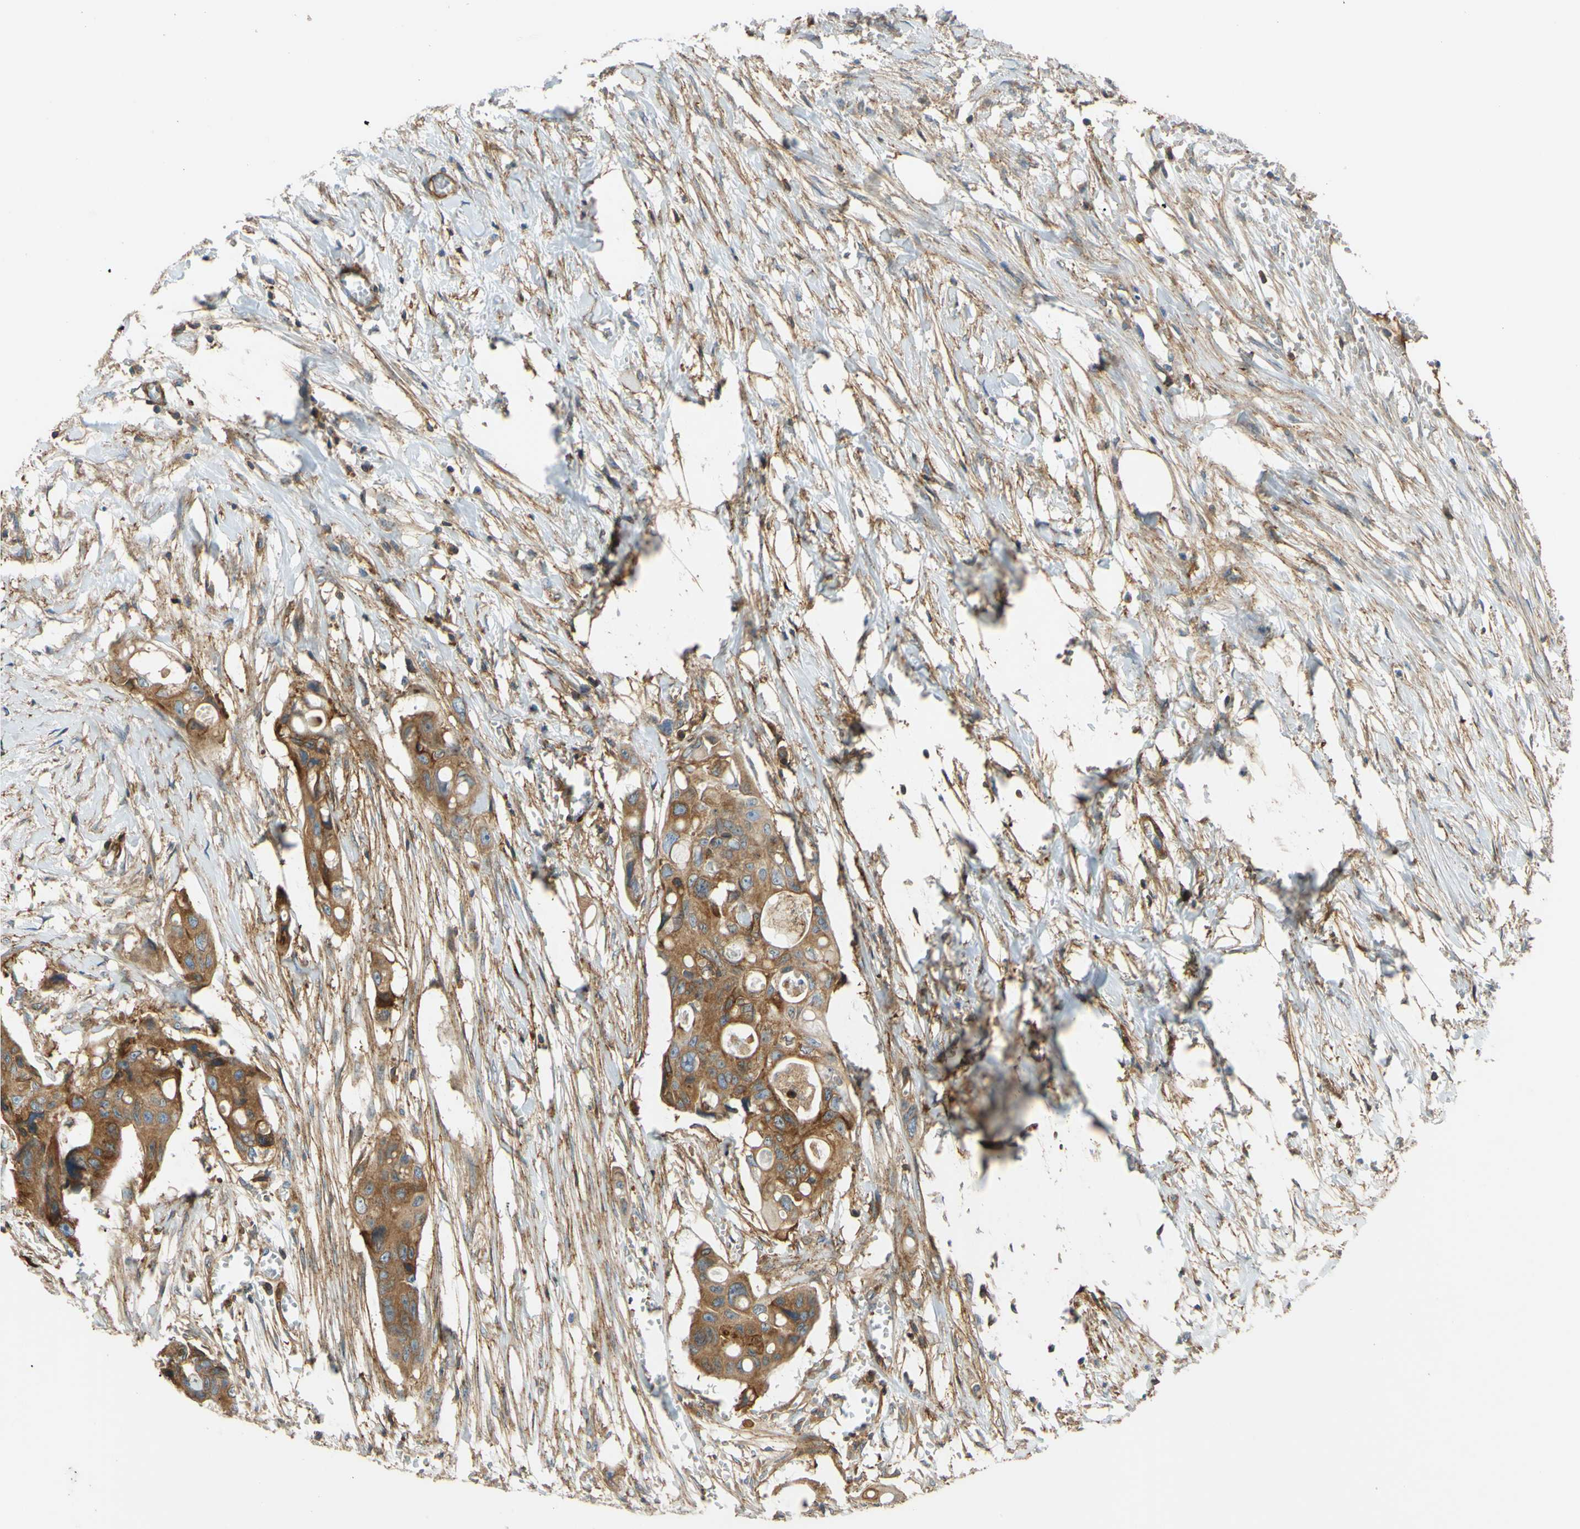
{"staining": {"intensity": "moderate", "quantity": ">75%", "location": "cytoplasmic/membranous"}, "tissue": "colorectal cancer", "cell_type": "Tumor cells", "image_type": "cancer", "snomed": [{"axis": "morphology", "description": "Adenocarcinoma, NOS"}, {"axis": "topography", "description": "Colon"}], "caption": "DAB immunohistochemical staining of adenocarcinoma (colorectal) reveals moderate cytoplasmic/membranous protein positivity in approximately >75% of tumor cells.", "gene": "POR", "patient": {"sex": "female", "age": 57}}